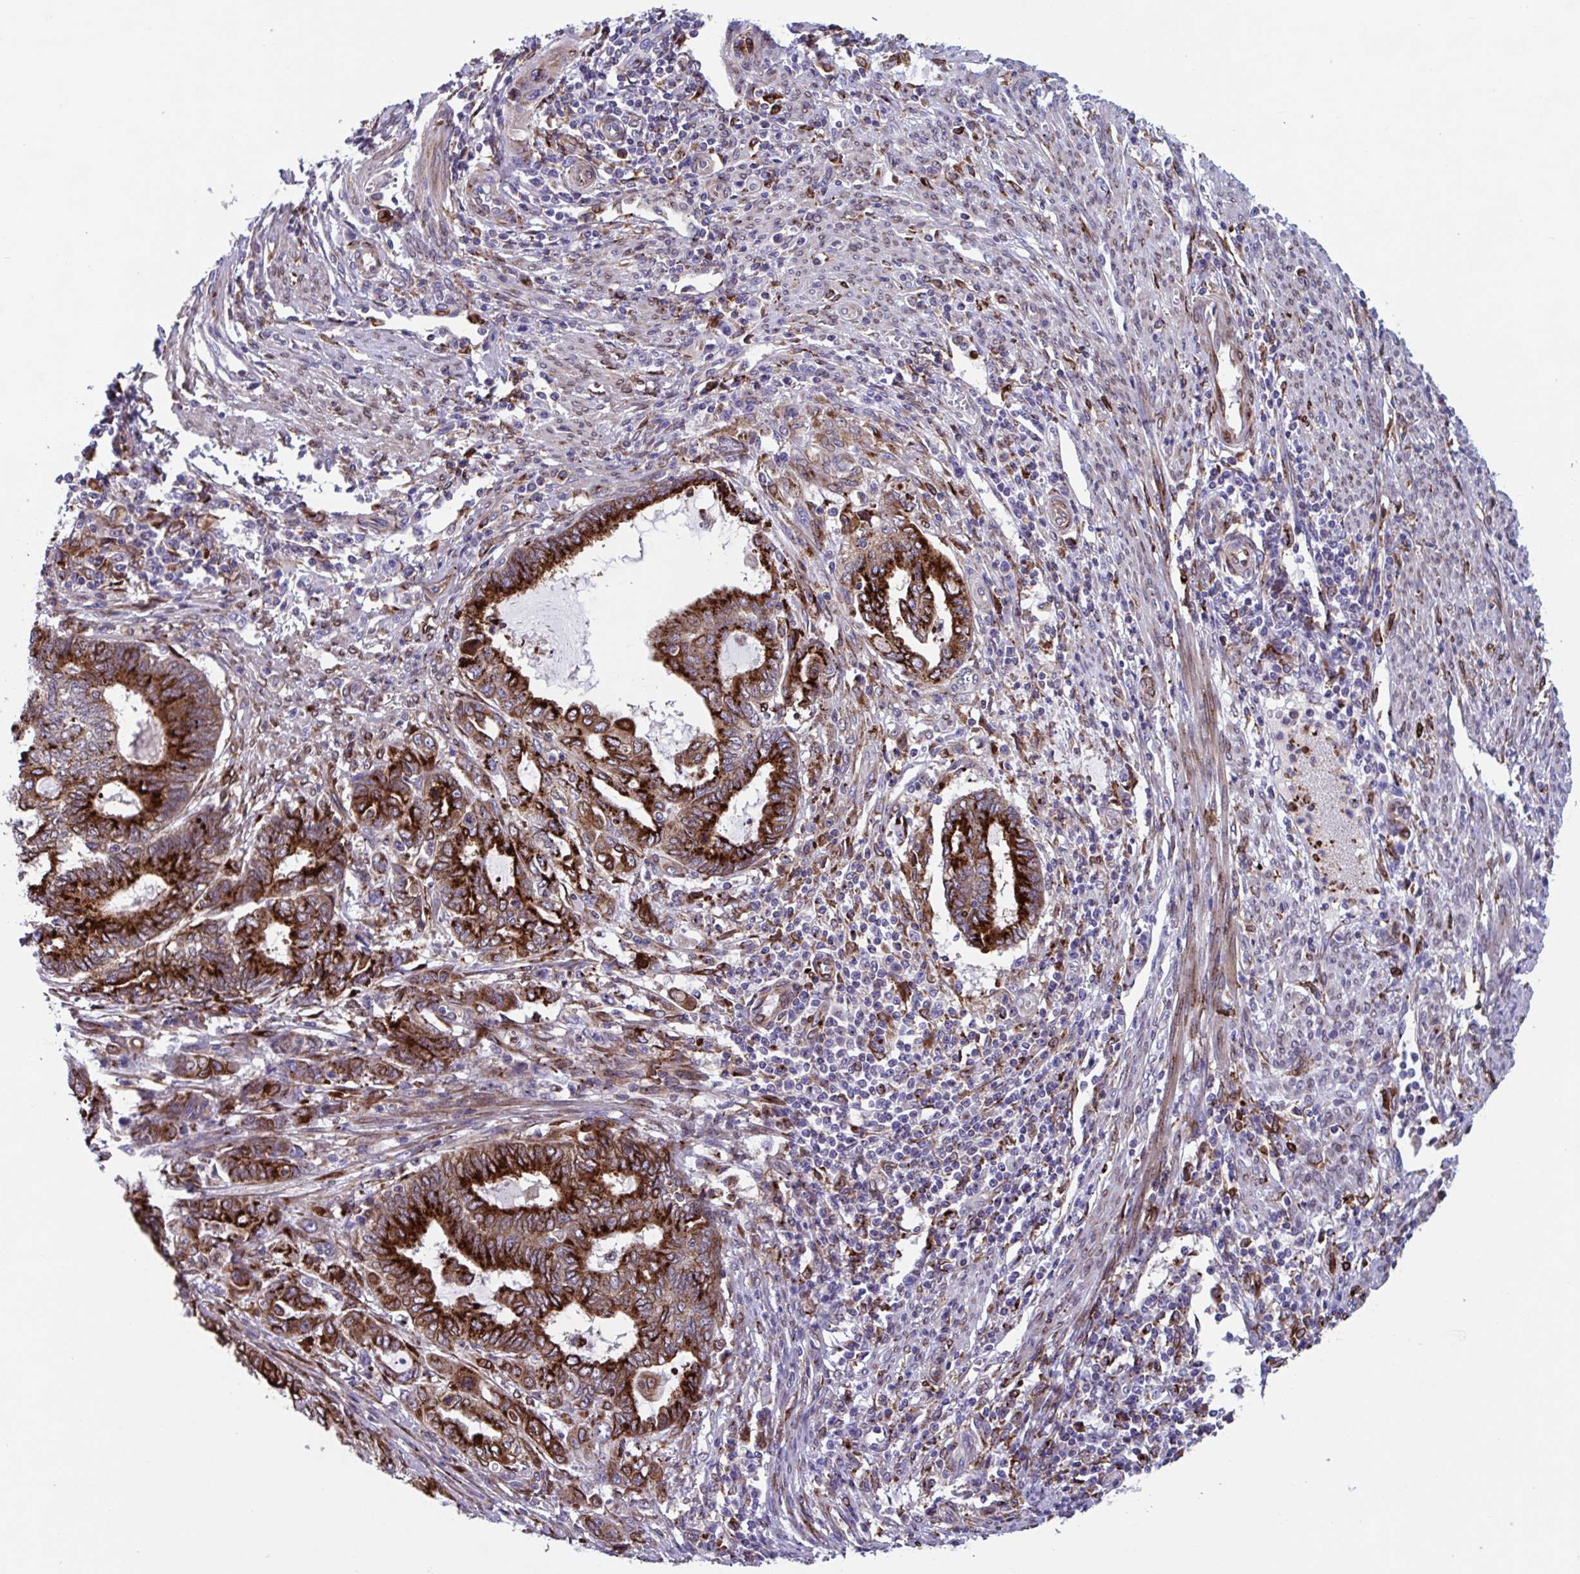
{"staining": {"intensity": "strong", "quantity": ">75%", "location": "cytoplasmic/membranous"}, "tissue": "endometrial cancer", "cell_type": "Tumor cells", "image_type": "cancer", "snomed": [{"axis": "morphology", "description": "Adenocarcinoma, NOS"}, {"axis": "topography", "description": "Uterus"}, {"axis": "topography", "description": "Endometrium"}], "caption": "A photomicrograph of adenocarcinoma (endometrial) stained for a protein demonstrates strong cytoplasmic/membranous brown staining in tumor cells. The protein is stained brown, and the nuclei are stained in blue (DAB IHC with brightfield microscopy, high magnification).", "gene": "RFK", "patient": {"sex": "female", "age": 70}}